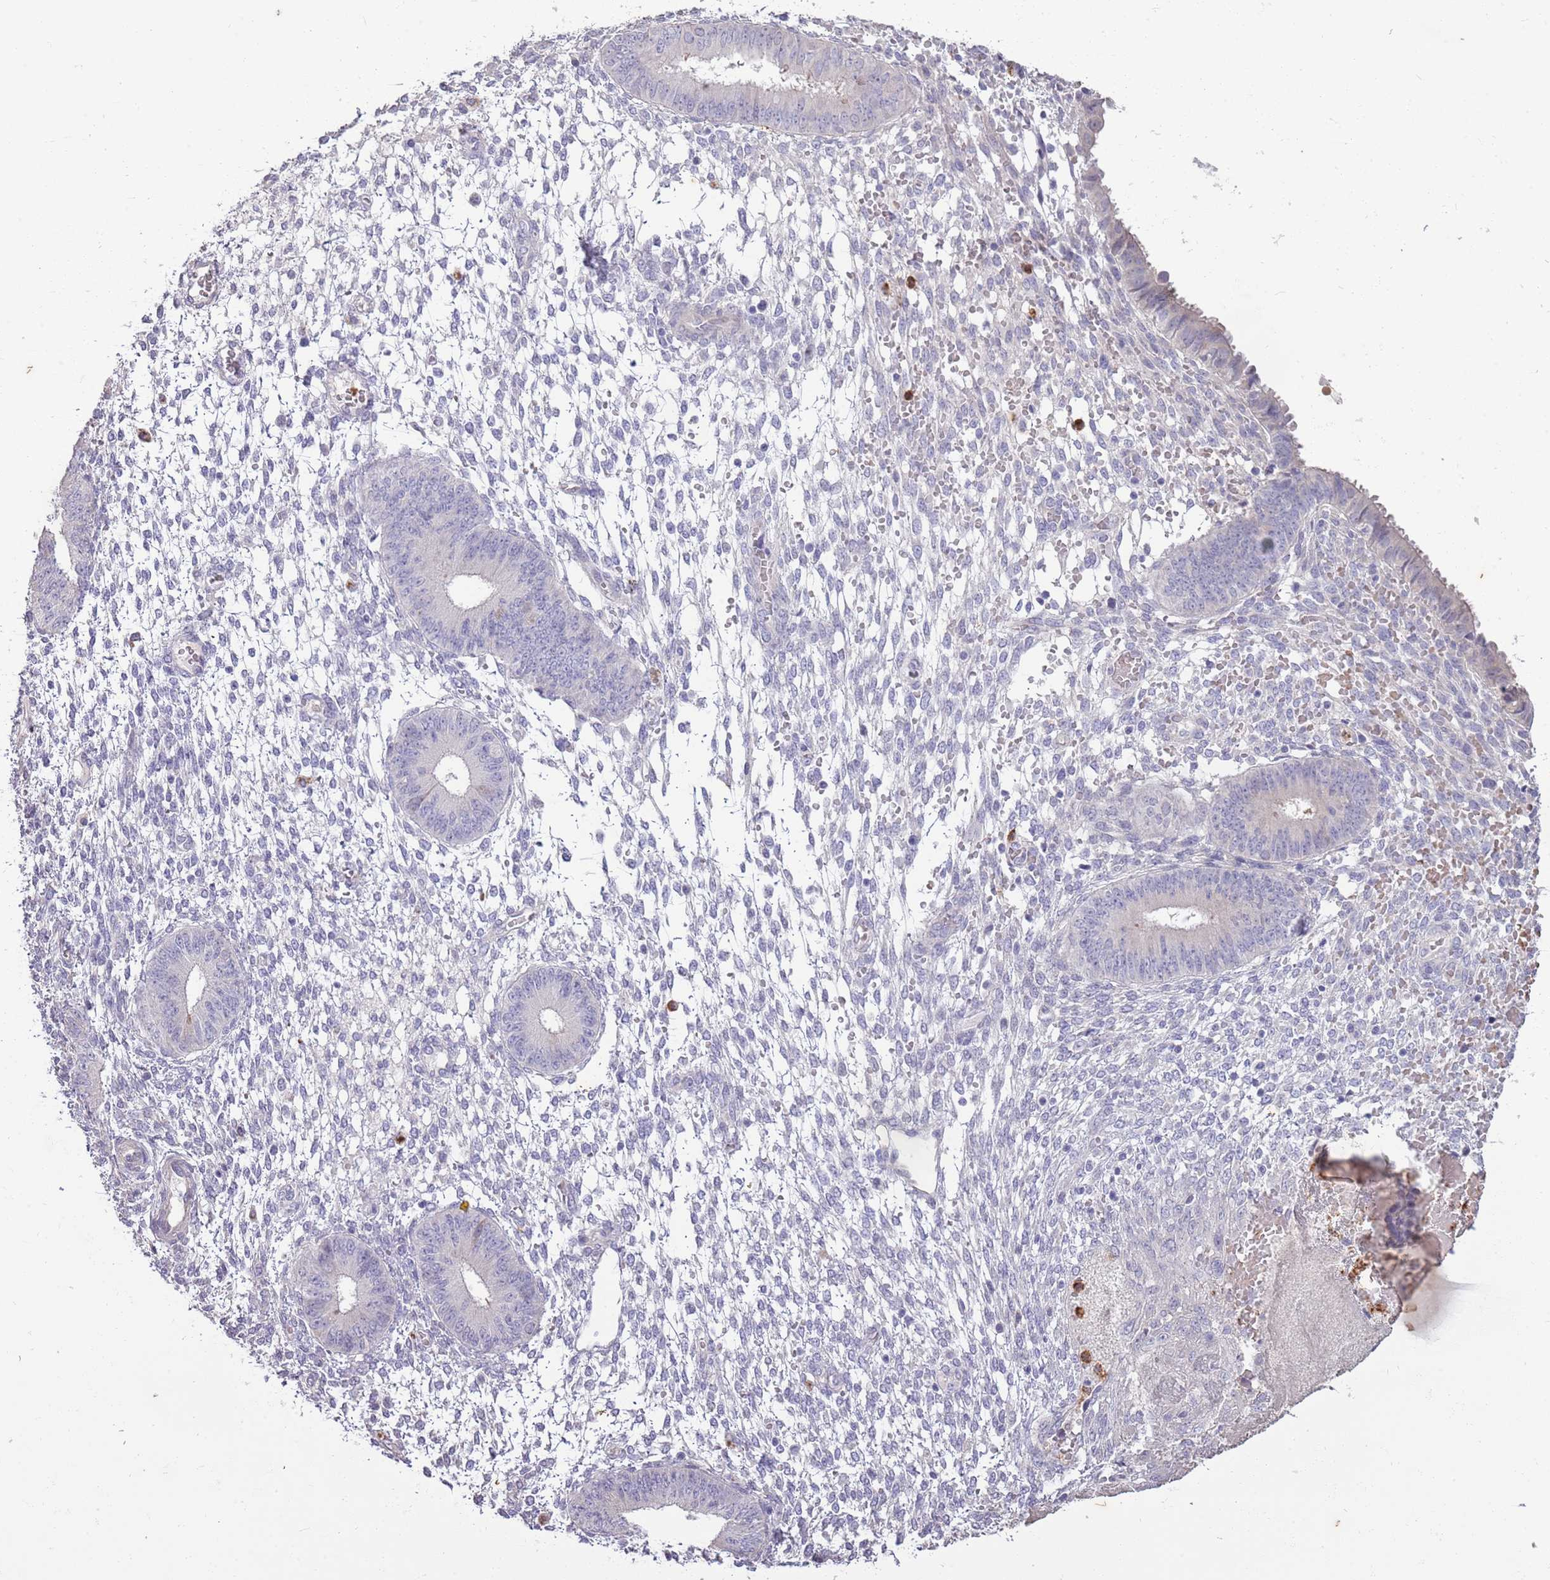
{"staining": {"intensity": "negative", "quantity": "none", "location": "none"}, "tissue": "endometrium", "cell_type": "Cells in endometrial stroma", "image_type": "normal", "snomed": [{"axis": "morphology", "description": "Normal tissue, NOS"}, {"axis": "topography", "description": "Endometrium"}], "caption": "Human endometrium stained for a protein using immunohistochemistry (IHC) shows no positivity in cells in endometrial stroma.", "gene": "P2RY13", "patient": {"sex": "female", "age": 49}}